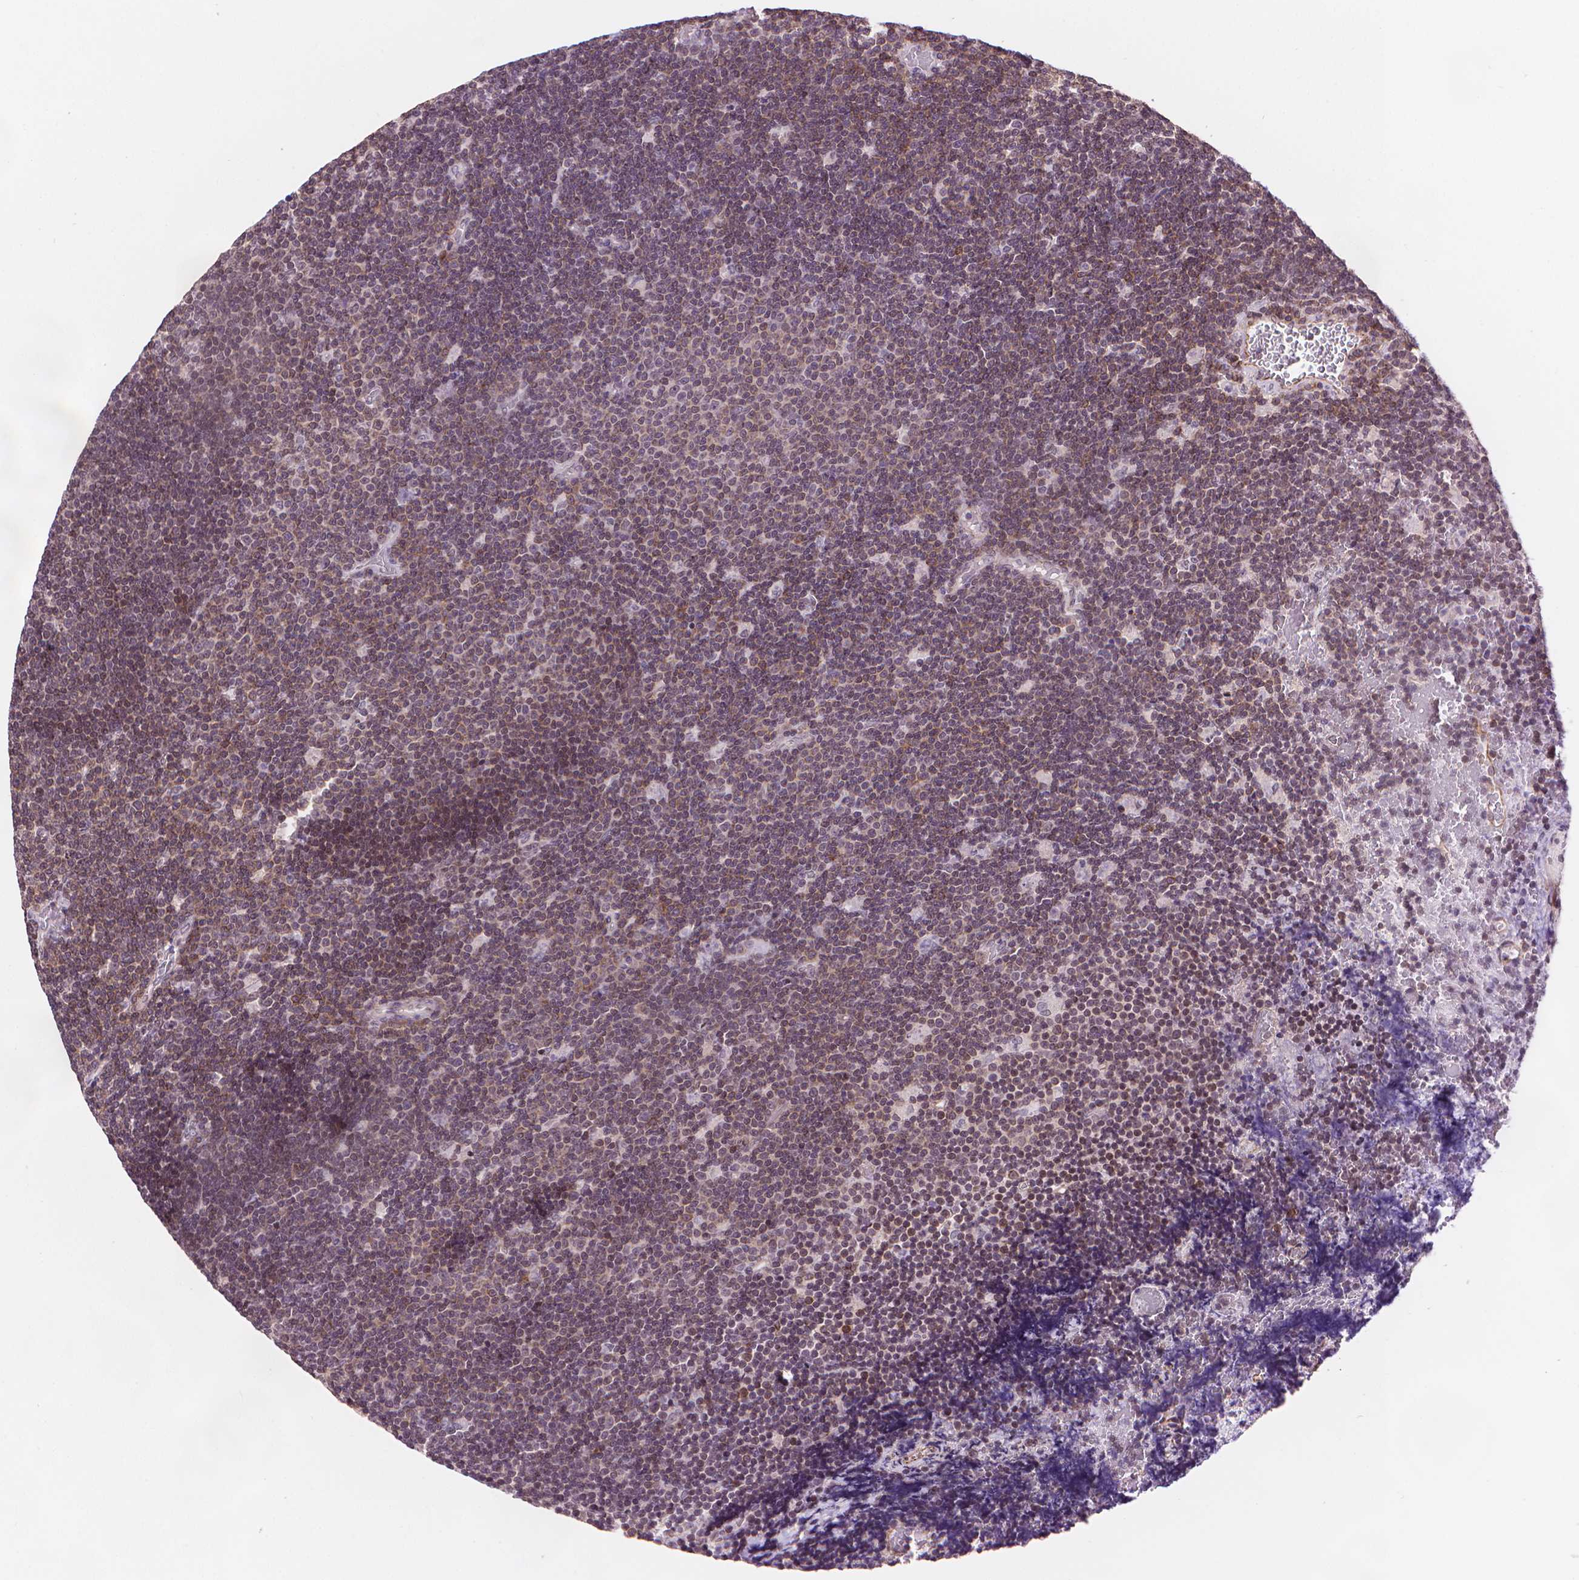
{"staining": {"intensity": "weak", "quantity": ">75%", "location": "cytoplasmic/membranous"}, "tissue": "lymphoma", "cell_type": "Tumor cells", "image_type": "cancer", "snomed": [{"axis": "morphology", "description": "Malignant lymphoma, non-Hodgkin's type, Low grade"}, {"axis": "topography", "description": "Brain"}], "caption": "A brown stain labels weak cytoplasmic/membranous positivity of a protein in lymphoma tumor cells.", "gene": "TMEM184A", "patient": {"sex": "female", "age": 66}}